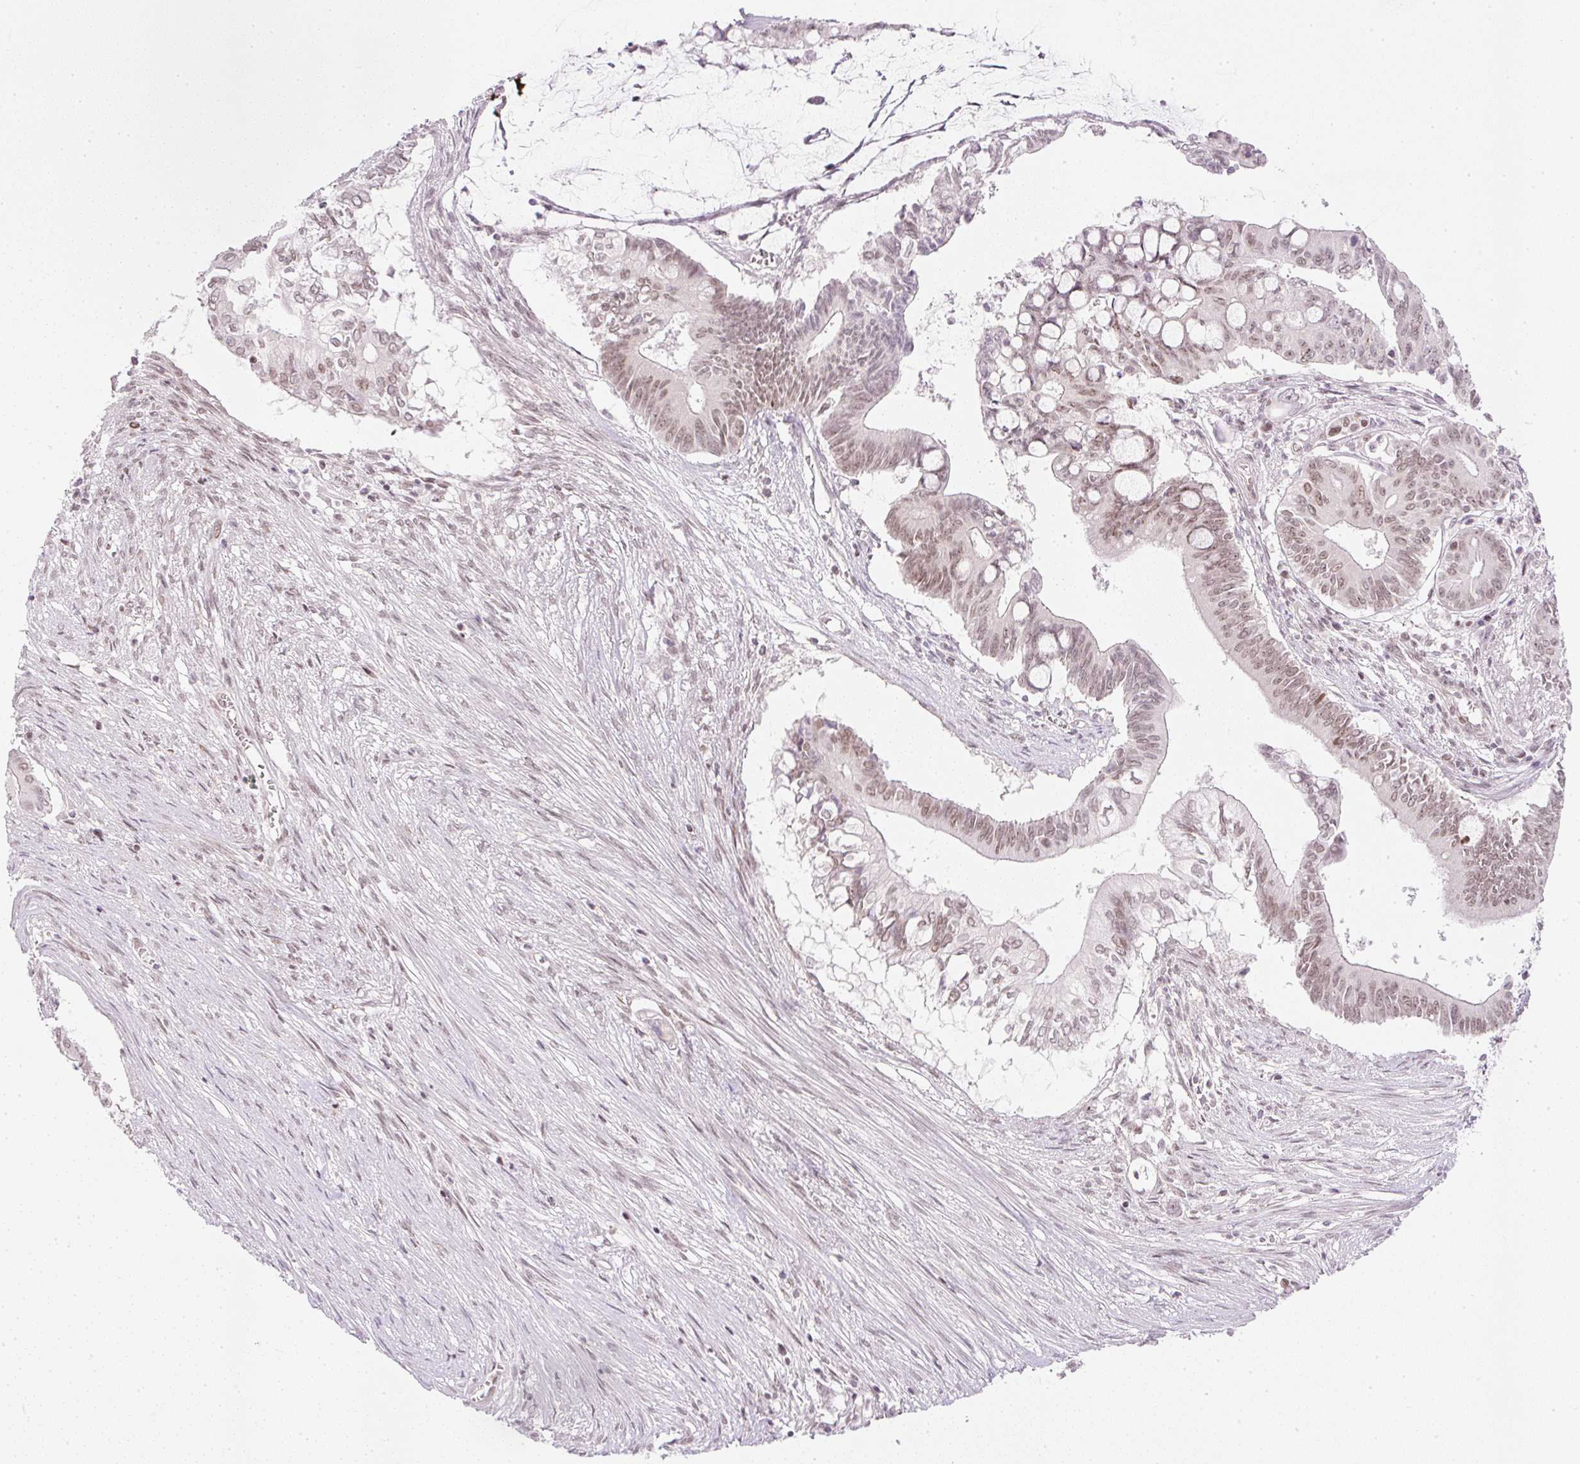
{"staining": {"intensity": "moderate", "quantity": ">75%", "location": "nuclear"}, "tissue": "pancreatic cancer", "cell_type": "Tumor cells", "image_type": "cancer", "snomed": [{"axis": "morphology", "description": "Adenocarcinoma, NOS"}, {"axis": "topography", "description": "Pancreas"}], "caption": "An immunohistochemistry image of neoplastic tissue is shown. Protein staining in brown highlights moderate nuclear positivity in adenocarcinoma (pancreatic) within tumor cells.", "gene": "DPPA4", "patient": {"sex": "male", "age": 68}}